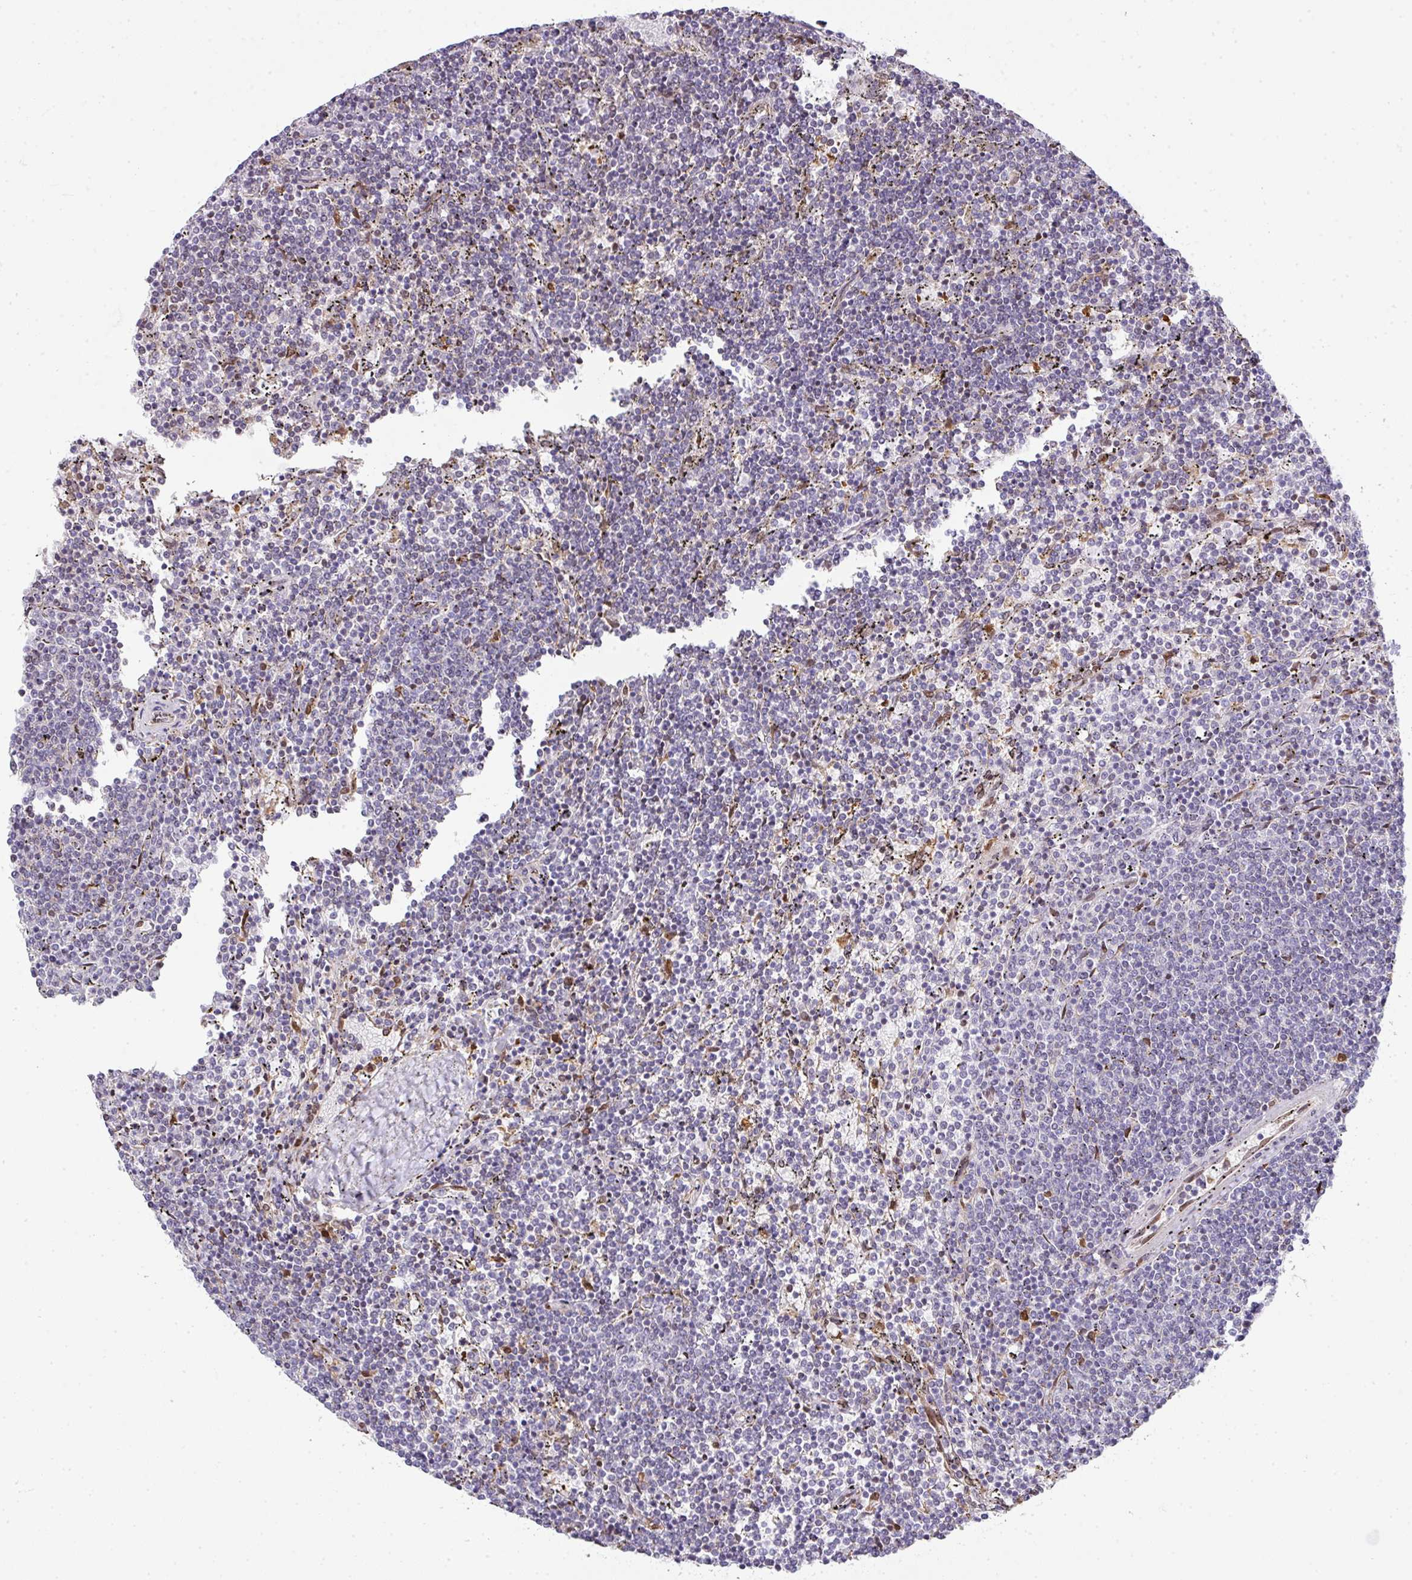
{"staining": {"intensity": "negative", "quantity": "none", "location": "none"}, "tissue": "lymphoma", "cell_type": "Tumor cells", "image_type": "cancer", "snomed": [{"axis": "morphology", "description": "Malignant lymphoma, non-Hodgkin's type, Low grade"}, {"axis": "topography", "description": "Spleen"}], "caption": "A photomicrograph of human lymphoma is negative for staining in tumor cells.", "gene": "PLK1", "patient": {"sex": "female", "age": 50}}